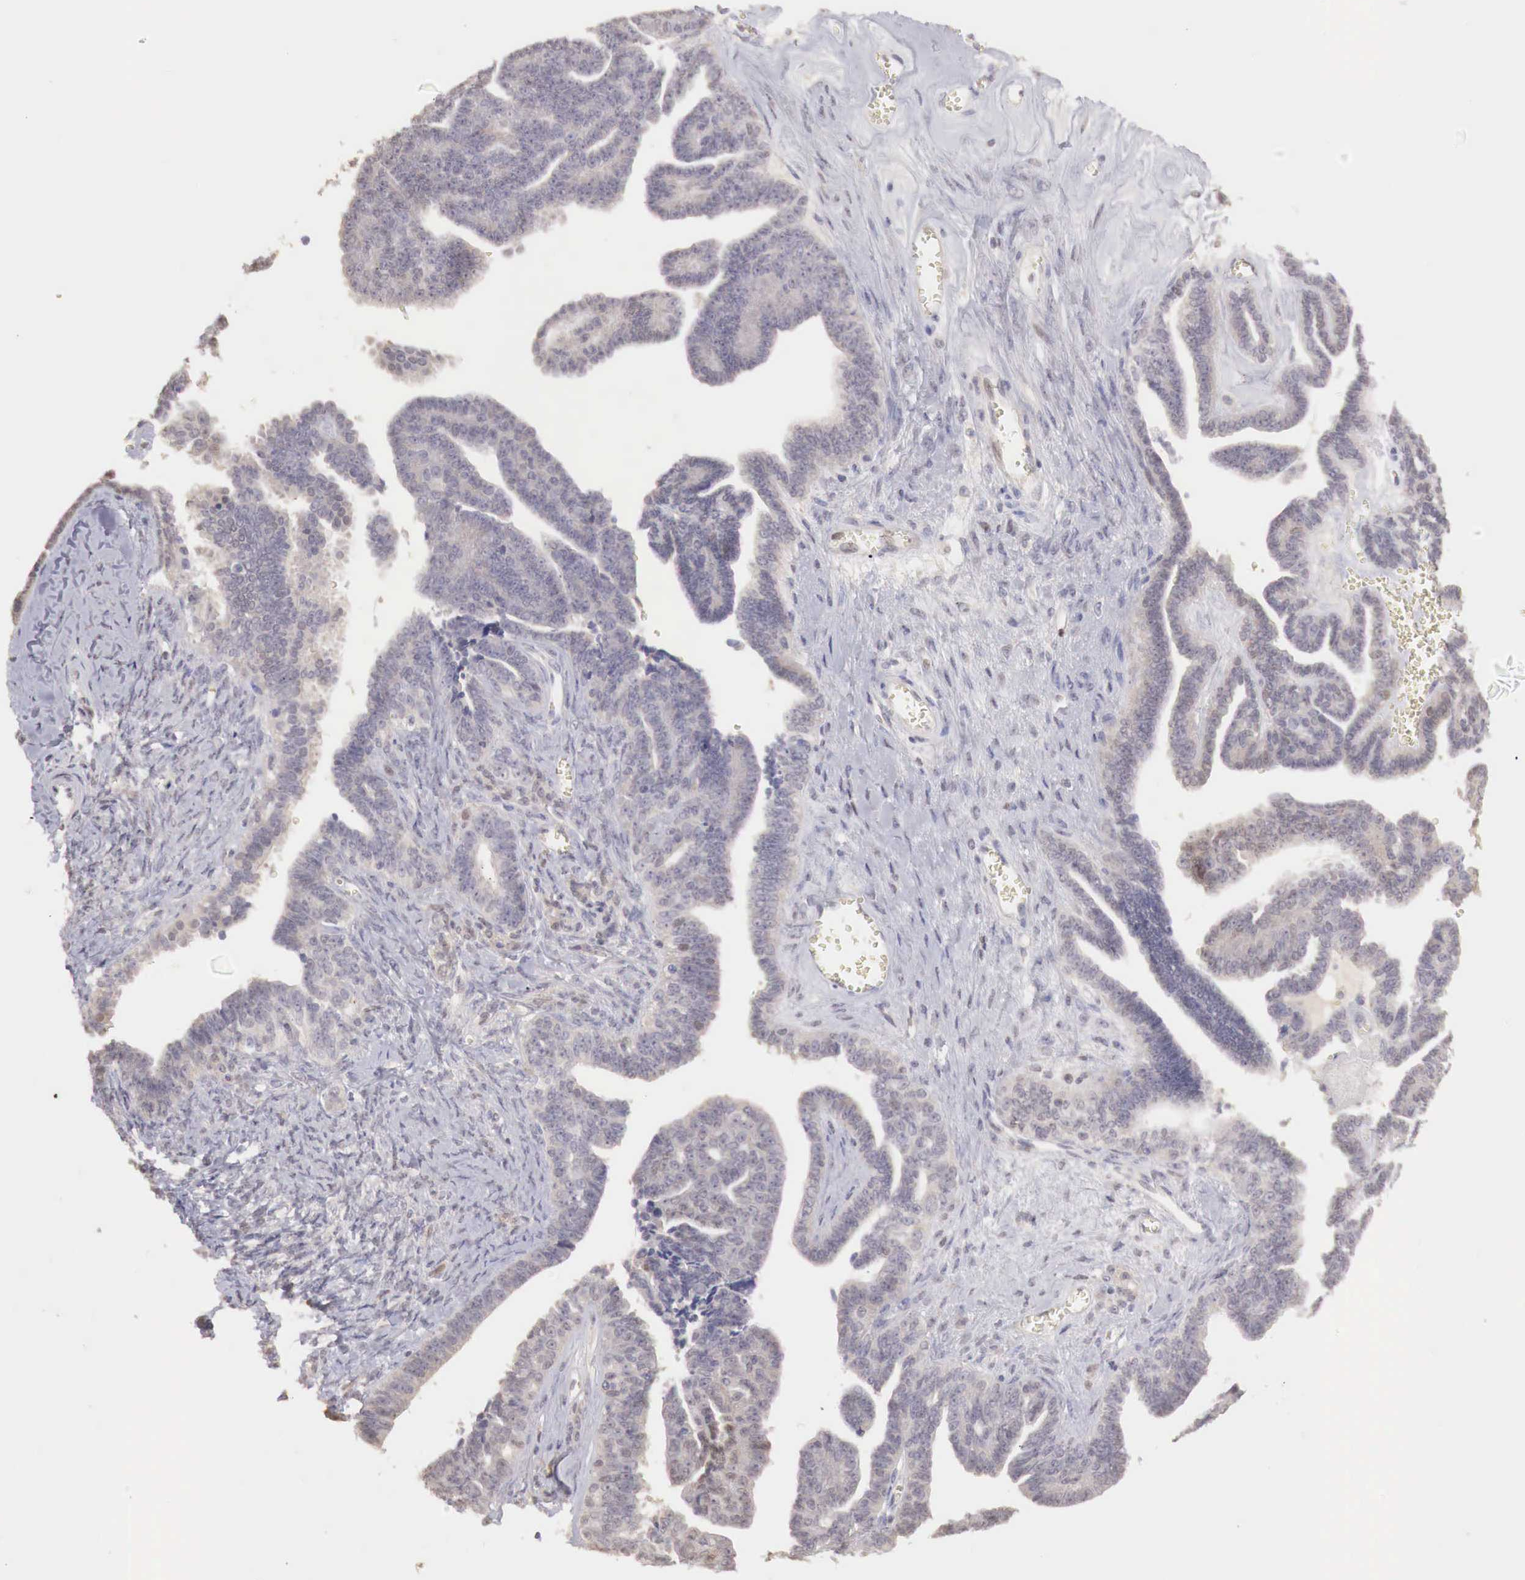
{"staining": {"intensity": "negative", "quantity": "none", "location": "none"}, "tissue": "ovarian cancer", "cell_type": "Tumor cells", "image_type": "cancer", "snomed": [{"axis": "morphology", "description": "Cystadenocarcinoma, serous, NOS"}, {"axis": "topography", "description": "Ovary"}], "caption": "An immunohistochemistry histopathology image of serous cystadenocarcinoma (ovarian) is shown. There is no staining in tumor cells of serous cystadenocarcinoma (ovarian). (DAB IHC visualized using brightfield microscopy, high magnification).", "gene": "TBC1D9", "patient": {"sex": "female", "age": 71}}